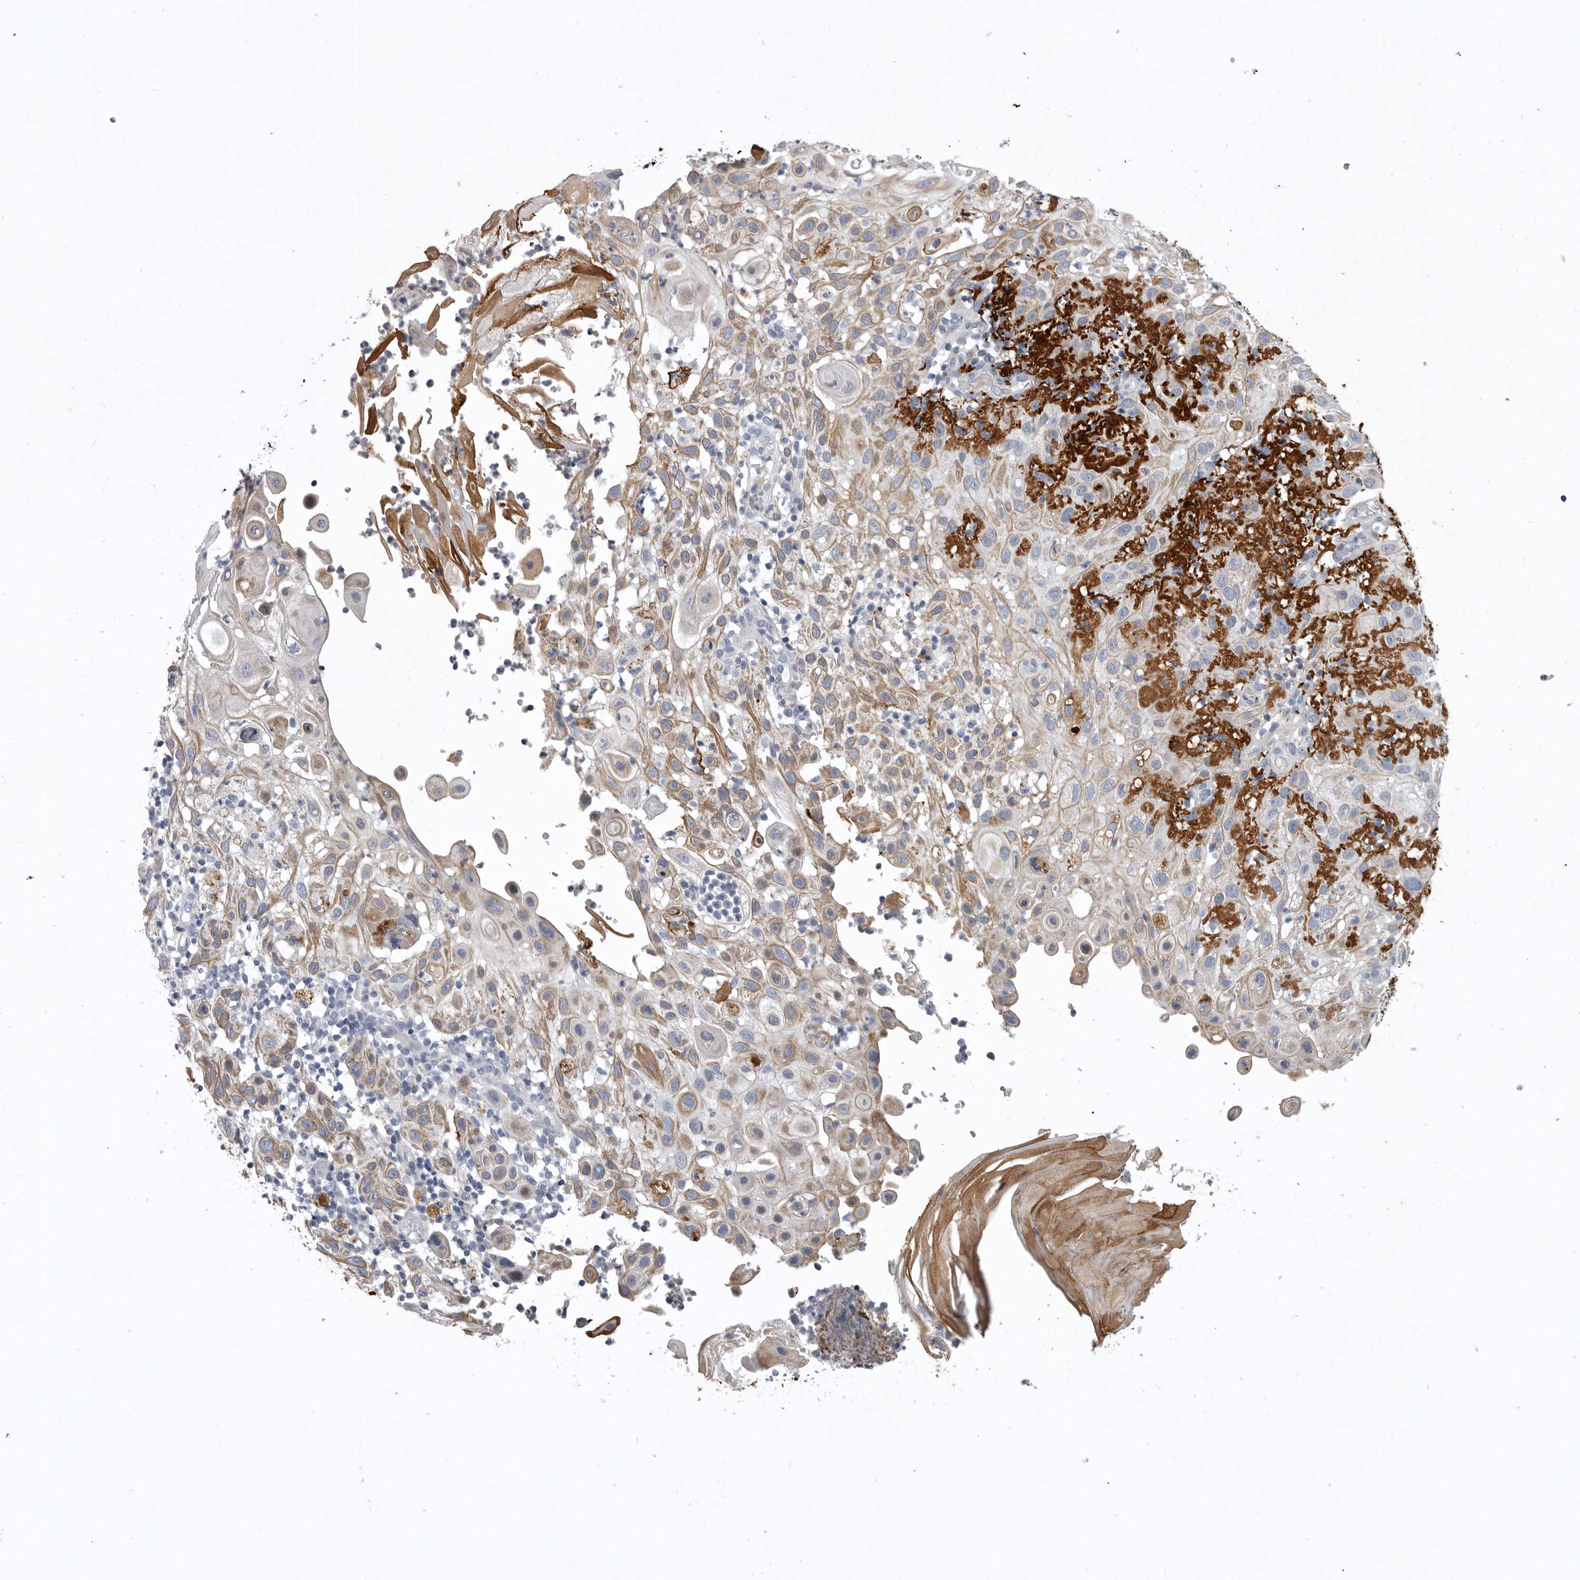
{"staining": {"intensity": "moderate", "quantity": "25%-75%", "location": "cytoplasmic/membranous"}, "tissue": "skin cancer", "cell_type": "Tumor cells", "image_type": "cancer", "snomed": [{"axis": "morphology", "description": "Normal tissue, NOS"}, {"axis": "morphology", "description": "Squamous cell carcinoma, NOS"}, {"axis": "topography", "description": "Skin"}], "caption": "IHC histopathology image of human skin cancer stained for a protein (brown), which displays medium levels of moderate cytoplasmic/membranous positivity in about 25%-75% of tumor cells.", "gene": "CRP", "patient": {"sex": "female", "age": 96}}